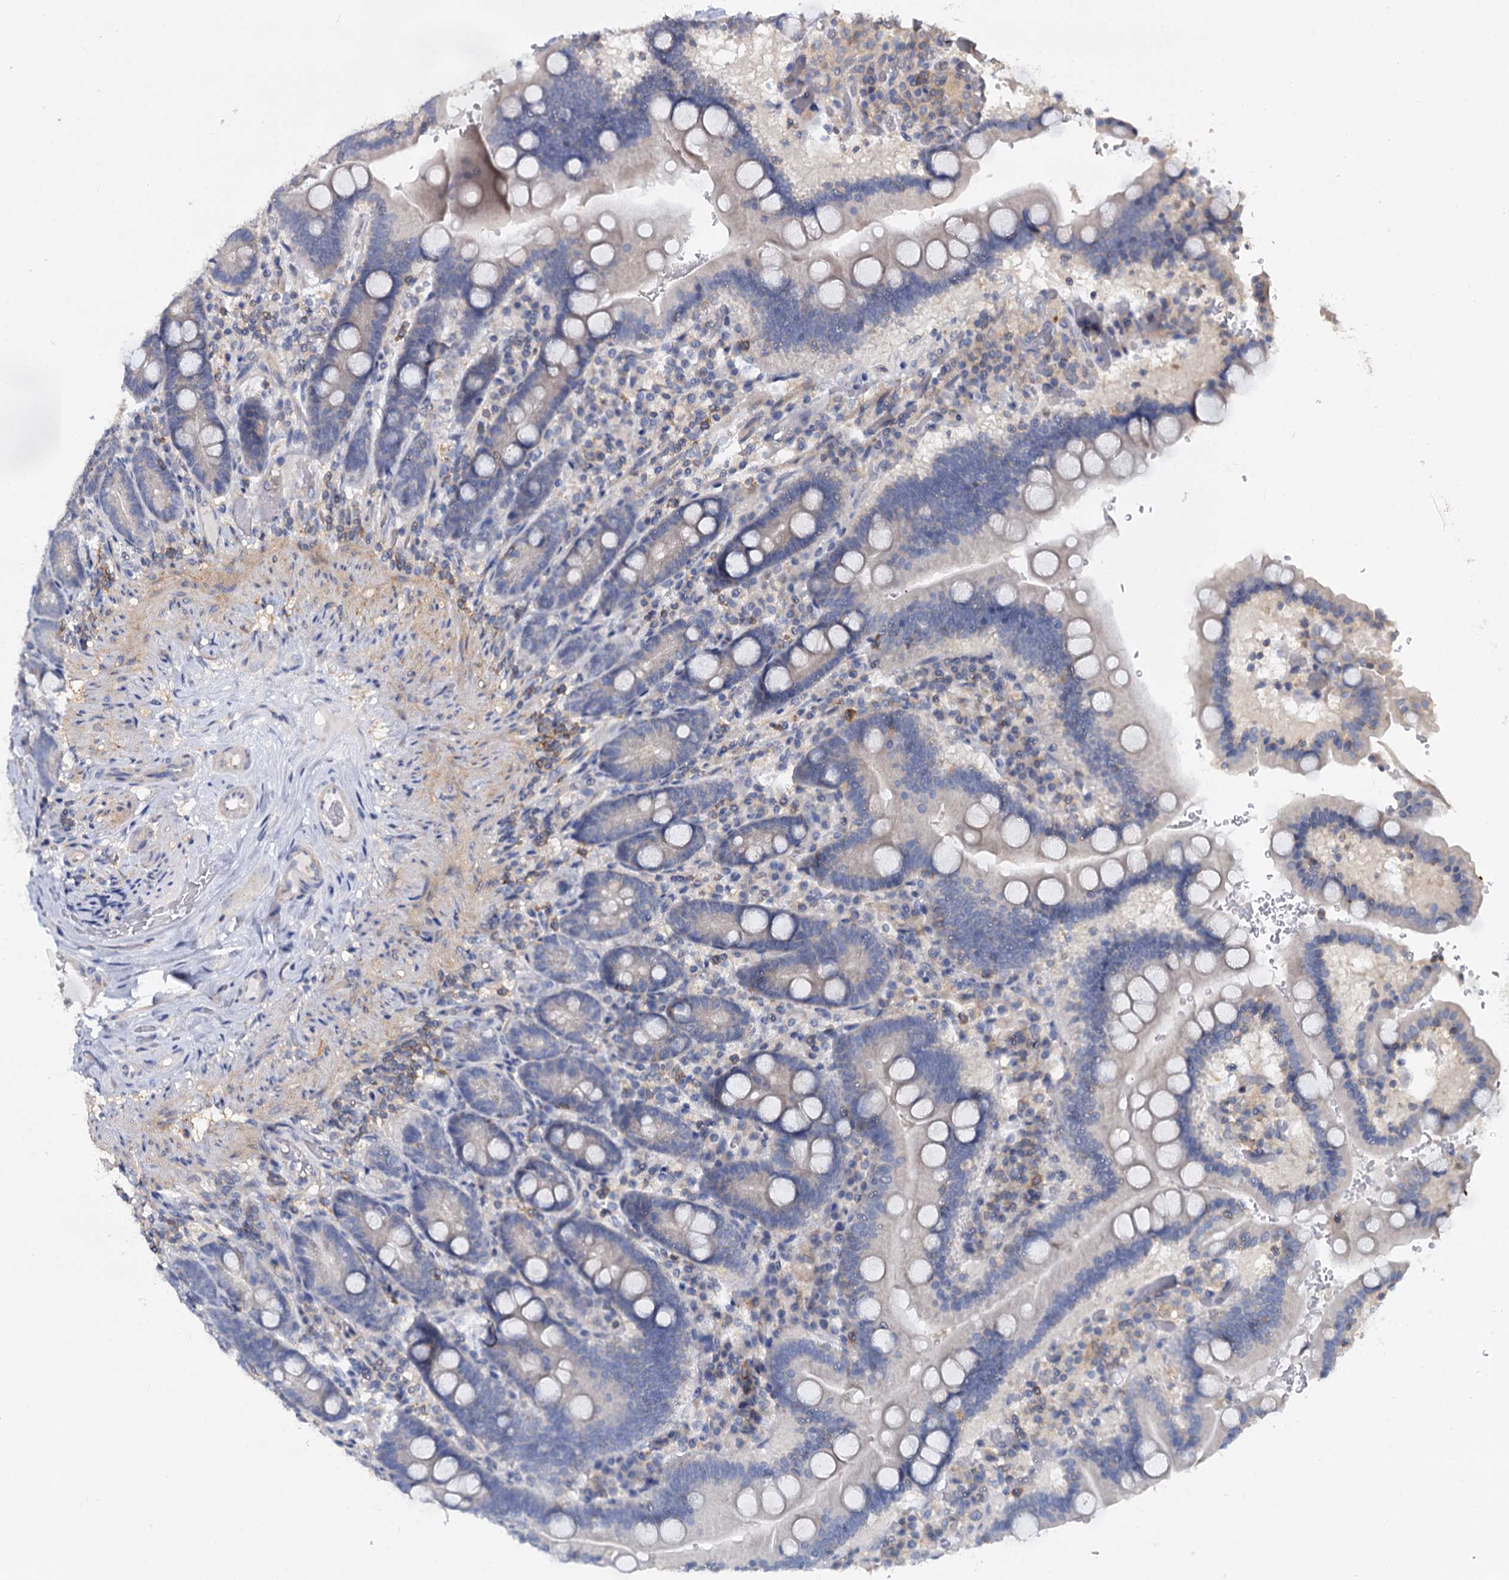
{"staining": {"intensity": "negative", "quantity": "none", "location": "none"}, "tissue": "duodenum", "cell_type": "Glandular cells", "image_type": "normal", "snomed": [{"axis": "morphology", "description": "Normal tissue, NOS"}, {"axis": "topography", "description": "Duodenum"}], "caption": "DAB (3,3'-diaminobenzidine) immunohistochemical staining of normal human duodenum demonstrates no significant expression in glandular cells. (DAB immunohistochemistry visualized using brightfield microscopy, high magnification).", "gene": "ANKRD13A", "patient": {"sex": "female", "age": 62}}